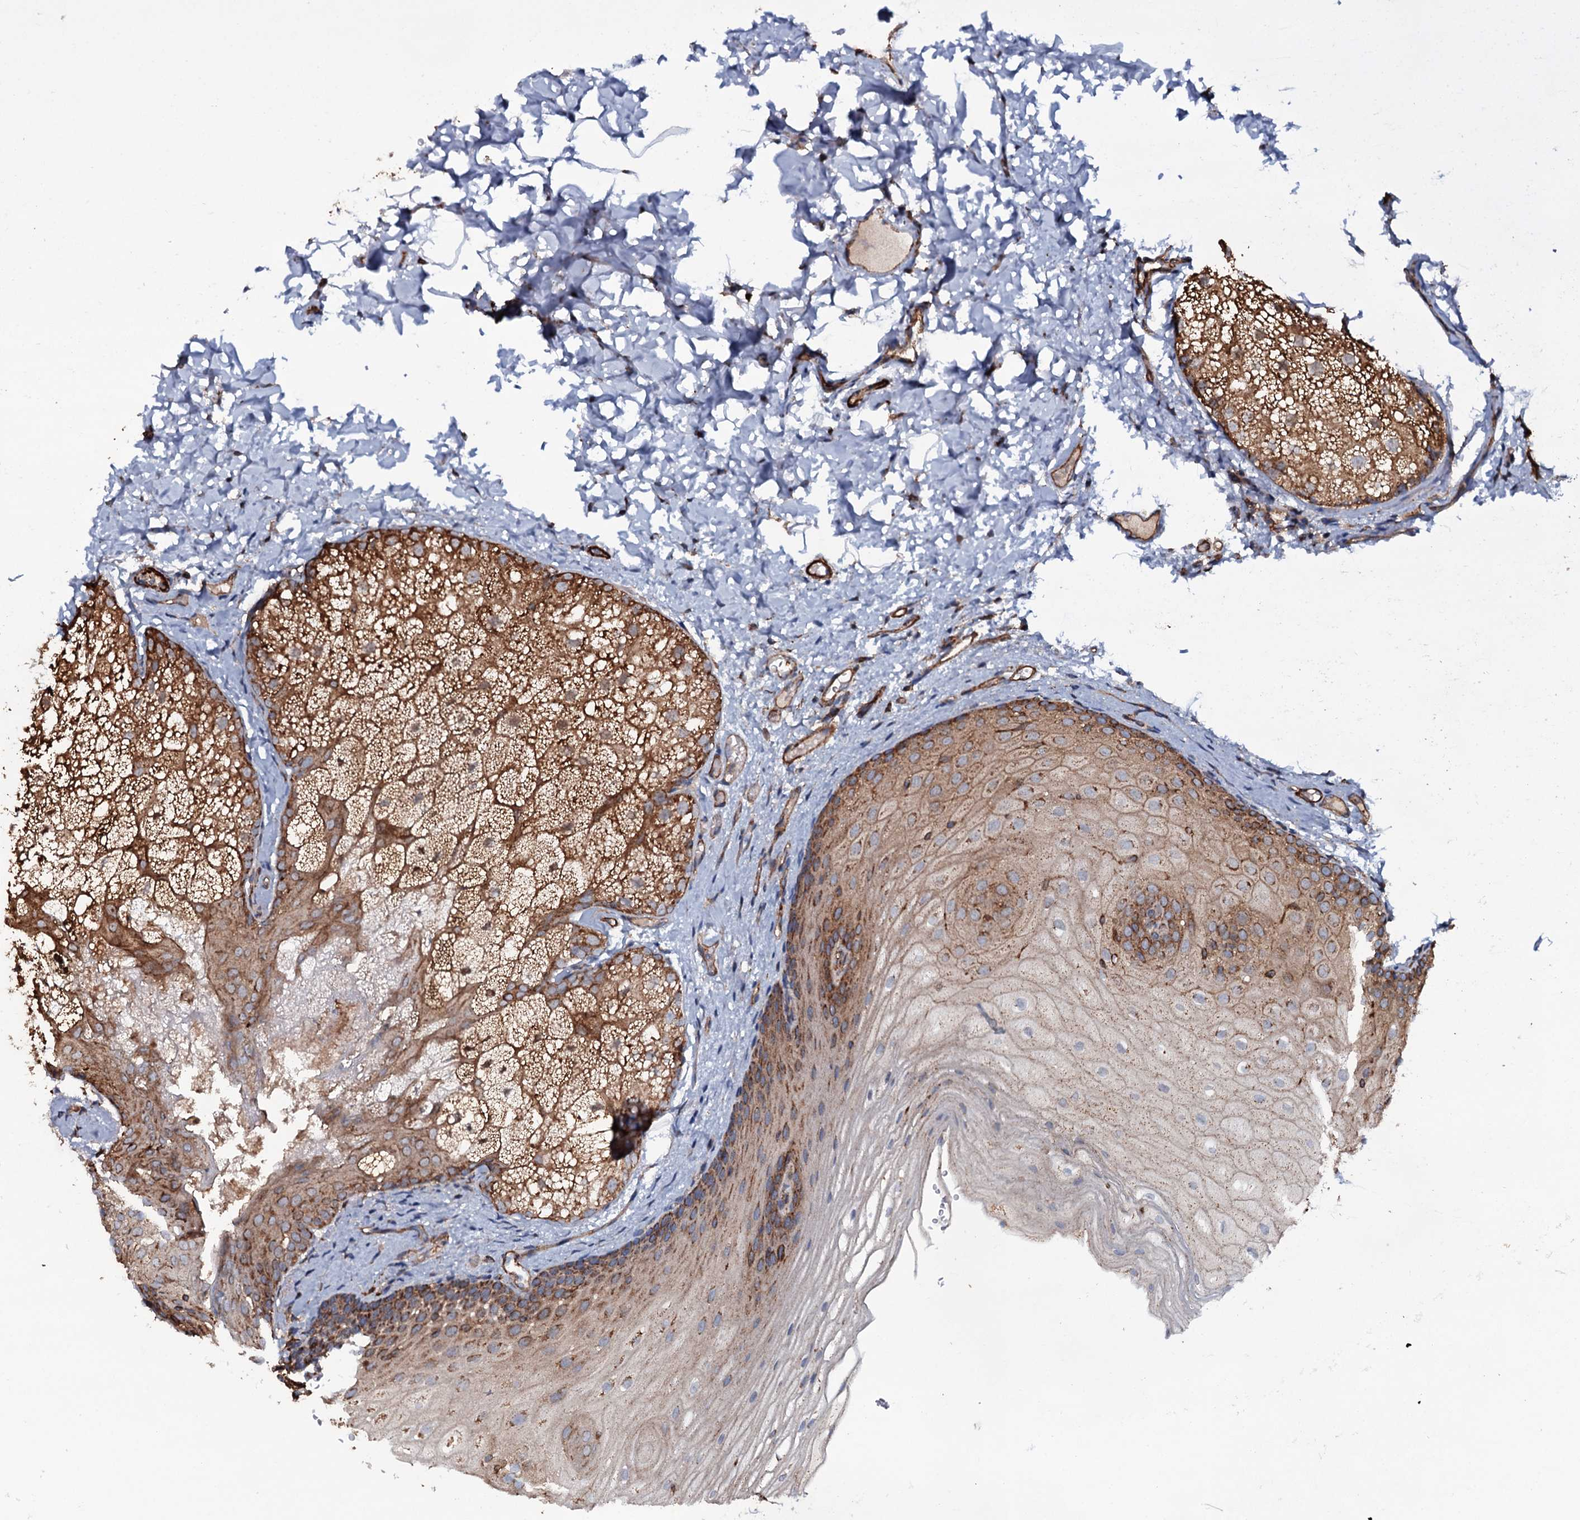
{"staining": {"intensity": "moderate", "quantity": "25%-75%", "location": "cytoplasmic/membranous"}, "tissue": "oral mucosa", "cell_type": "Squamous epithelial cells", "image_type": "normal", "snomed": [{"axis": "morphology", "description": "Normal tissue, NOS"}, {"axis": "topography", "description": "Oral tissue"}], "caption": "IHC (DAB (3,3'-diaminobenzidine)) staining of unremarkable human oral mucosa exhibits moderate cytoplasmic/membranous protein positivity in approximately 25%-75% of squamous epithelial cells.", "gene": "VWA8", "patient": {"sex": "female", "age": 70}}